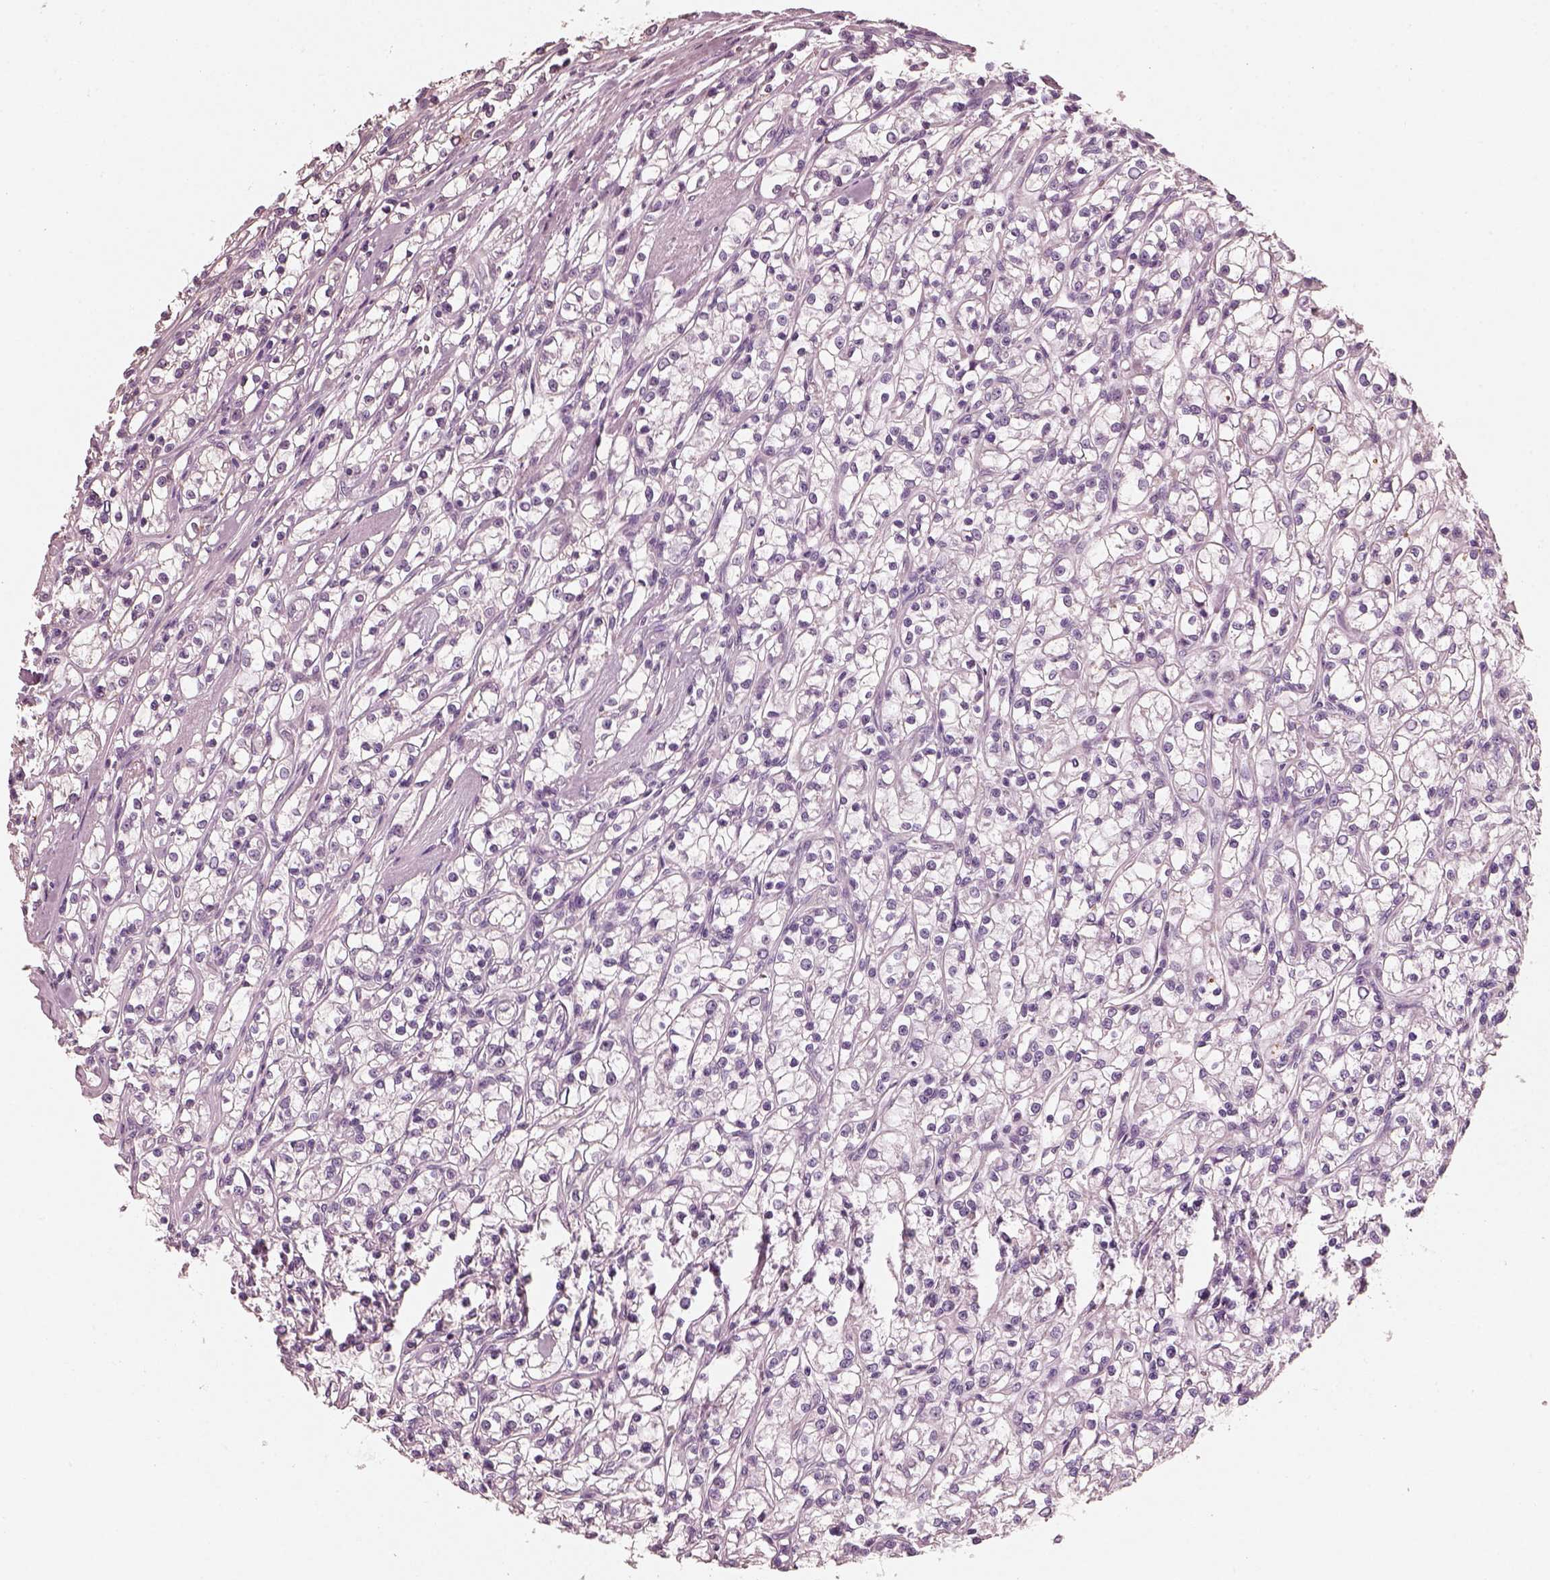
{"staining": {"intensity": "negative", "quantity": "none", "location": "none"}, "tissue": "renal cancer", "cell_type": "Tumor cells", "image_type": "cancer", "snomed": [{"axis": "morphology", "description": "Adenocarcinoma, NOS"}, {"axis": "topography", "description": "Kidney"}], "caption": "Immunohistochemistry of renal adenocarcinoma shows no expression in tumor cells.", "gene": "RS1", "patient": {"sex": "female", "age": 59}}